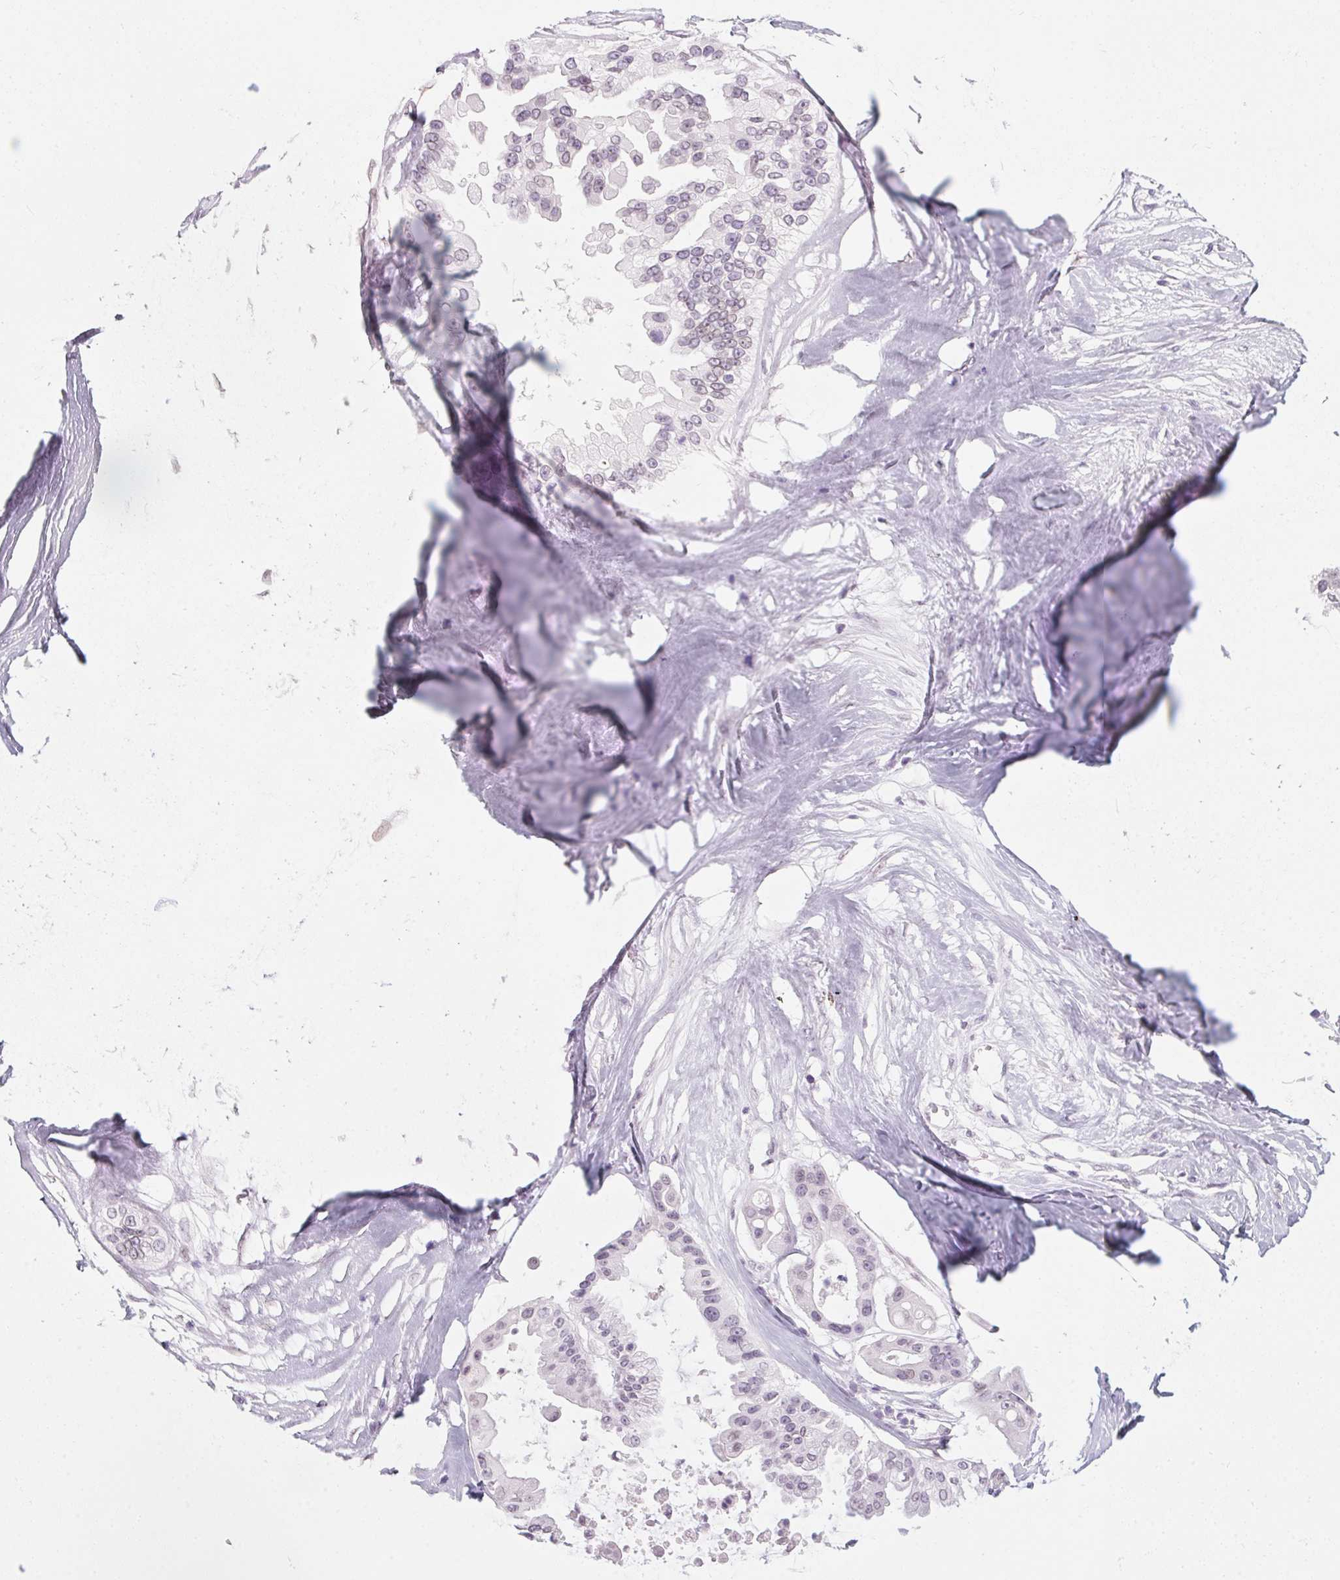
{"staining": {"intensity": "negative", "quantity": "none", "location": "none"}, "tissue": "ovarian cancer", "cell_type": "Tumor cells", "image_type": "cancer", "snomed": [{"axis": "morphology", "description": "Cystadenocarcinoma, serous, NOS"}, {"axis": "topography", "description": "Ovary"}], "caption": "Tumor cells show no significant protein staining in ovarian serous cystadenocarcinoma.", "gene": "KCNQ2", "patient": {"sex": "female", "age": 56}}